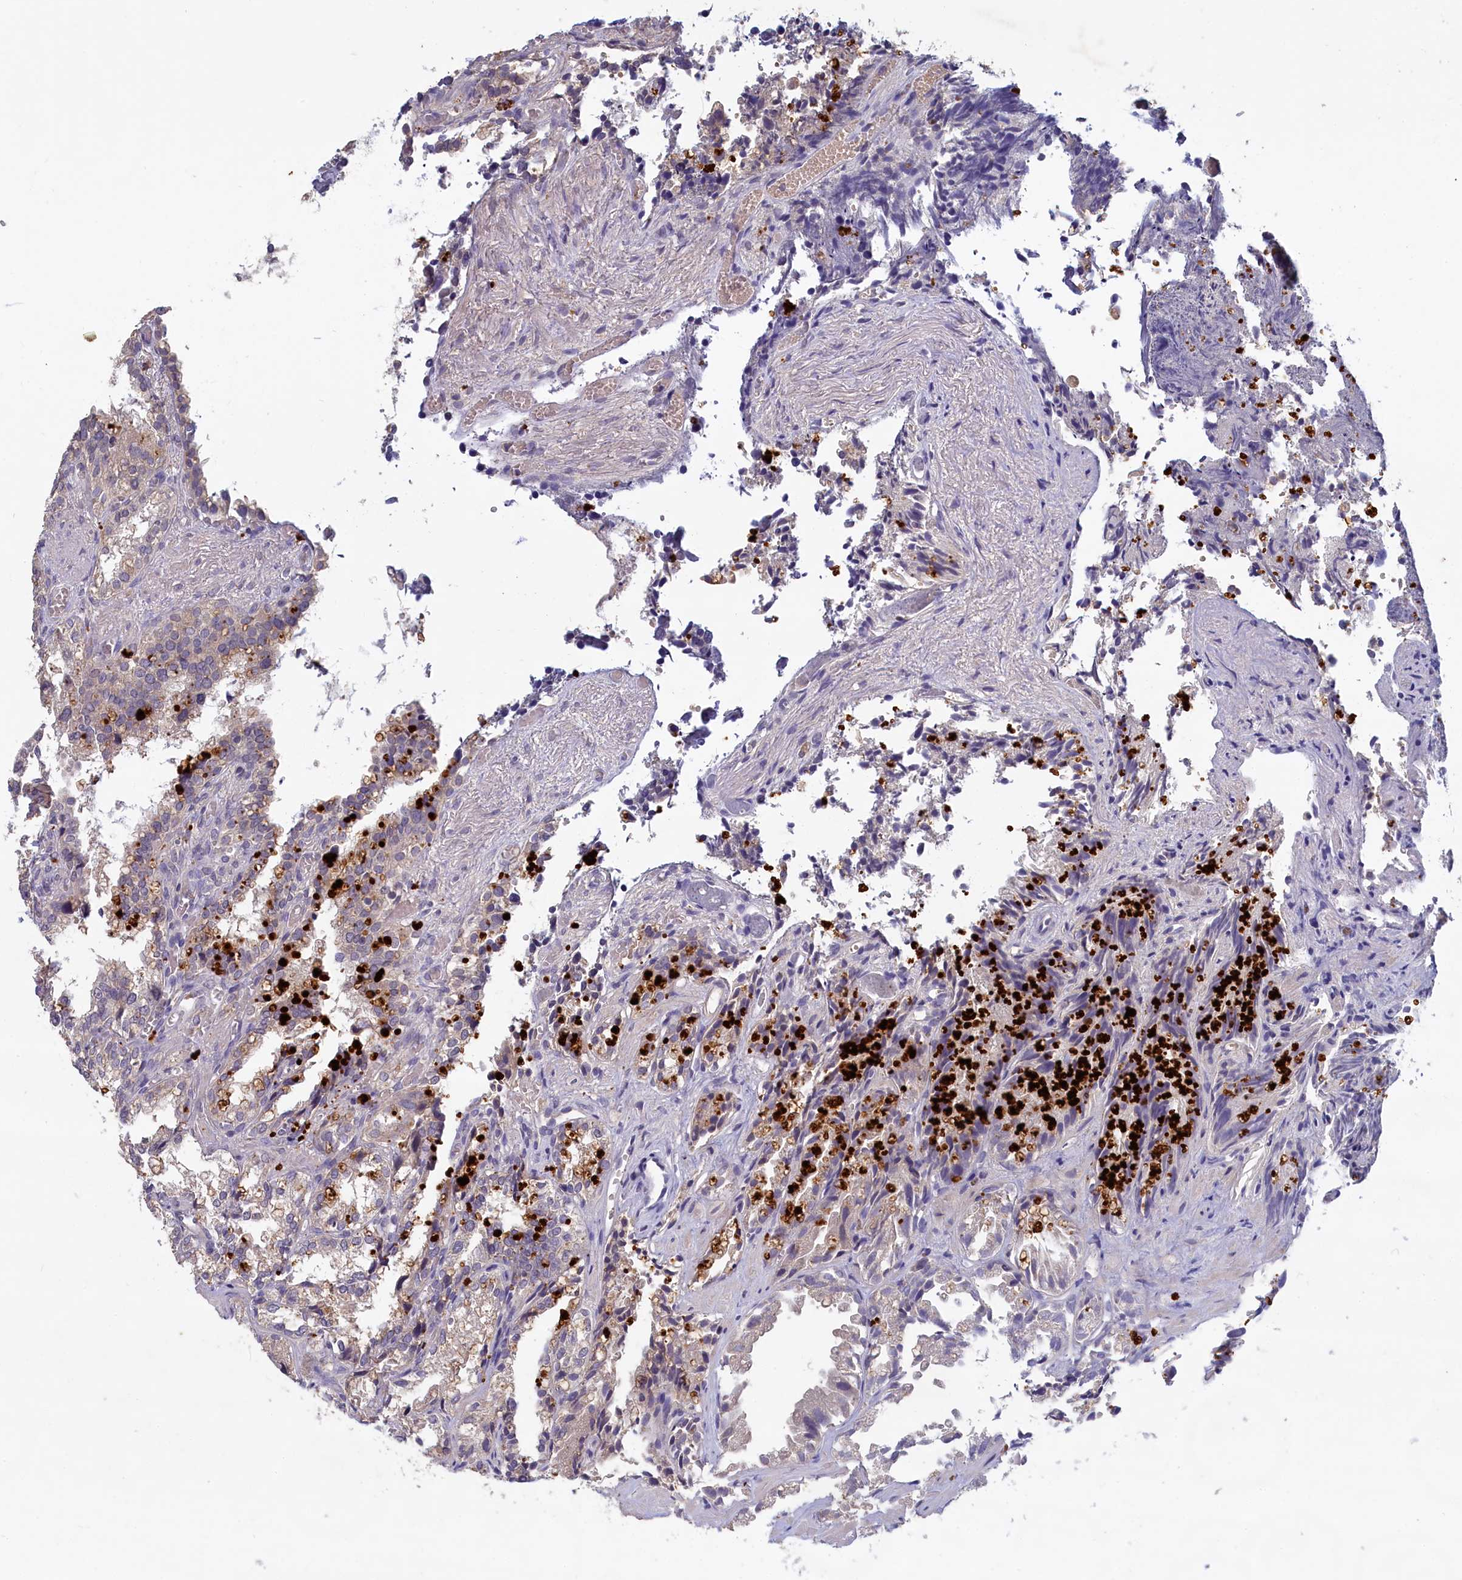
{"staining": {"intensity": "negative", "quantity": "none", "location": "none"}, "tissue": "seminal vesicle", "cell_type": "Glandular cells", "image_type": "normal", "snomed": [{"axis": "morphology", "description": "Normal tissue, NOS"}, {"axis": "topography", "description": "Prostate"}, {"axis": "topography", "description": "Seminal veicle"}], "caption": "This is an immunohistochemistry histopathology image of normal human seminal vesicle. There is no staining in glandular cells.", "gene": "CELF5", "patient": {"sex": "male", "age": 51}}